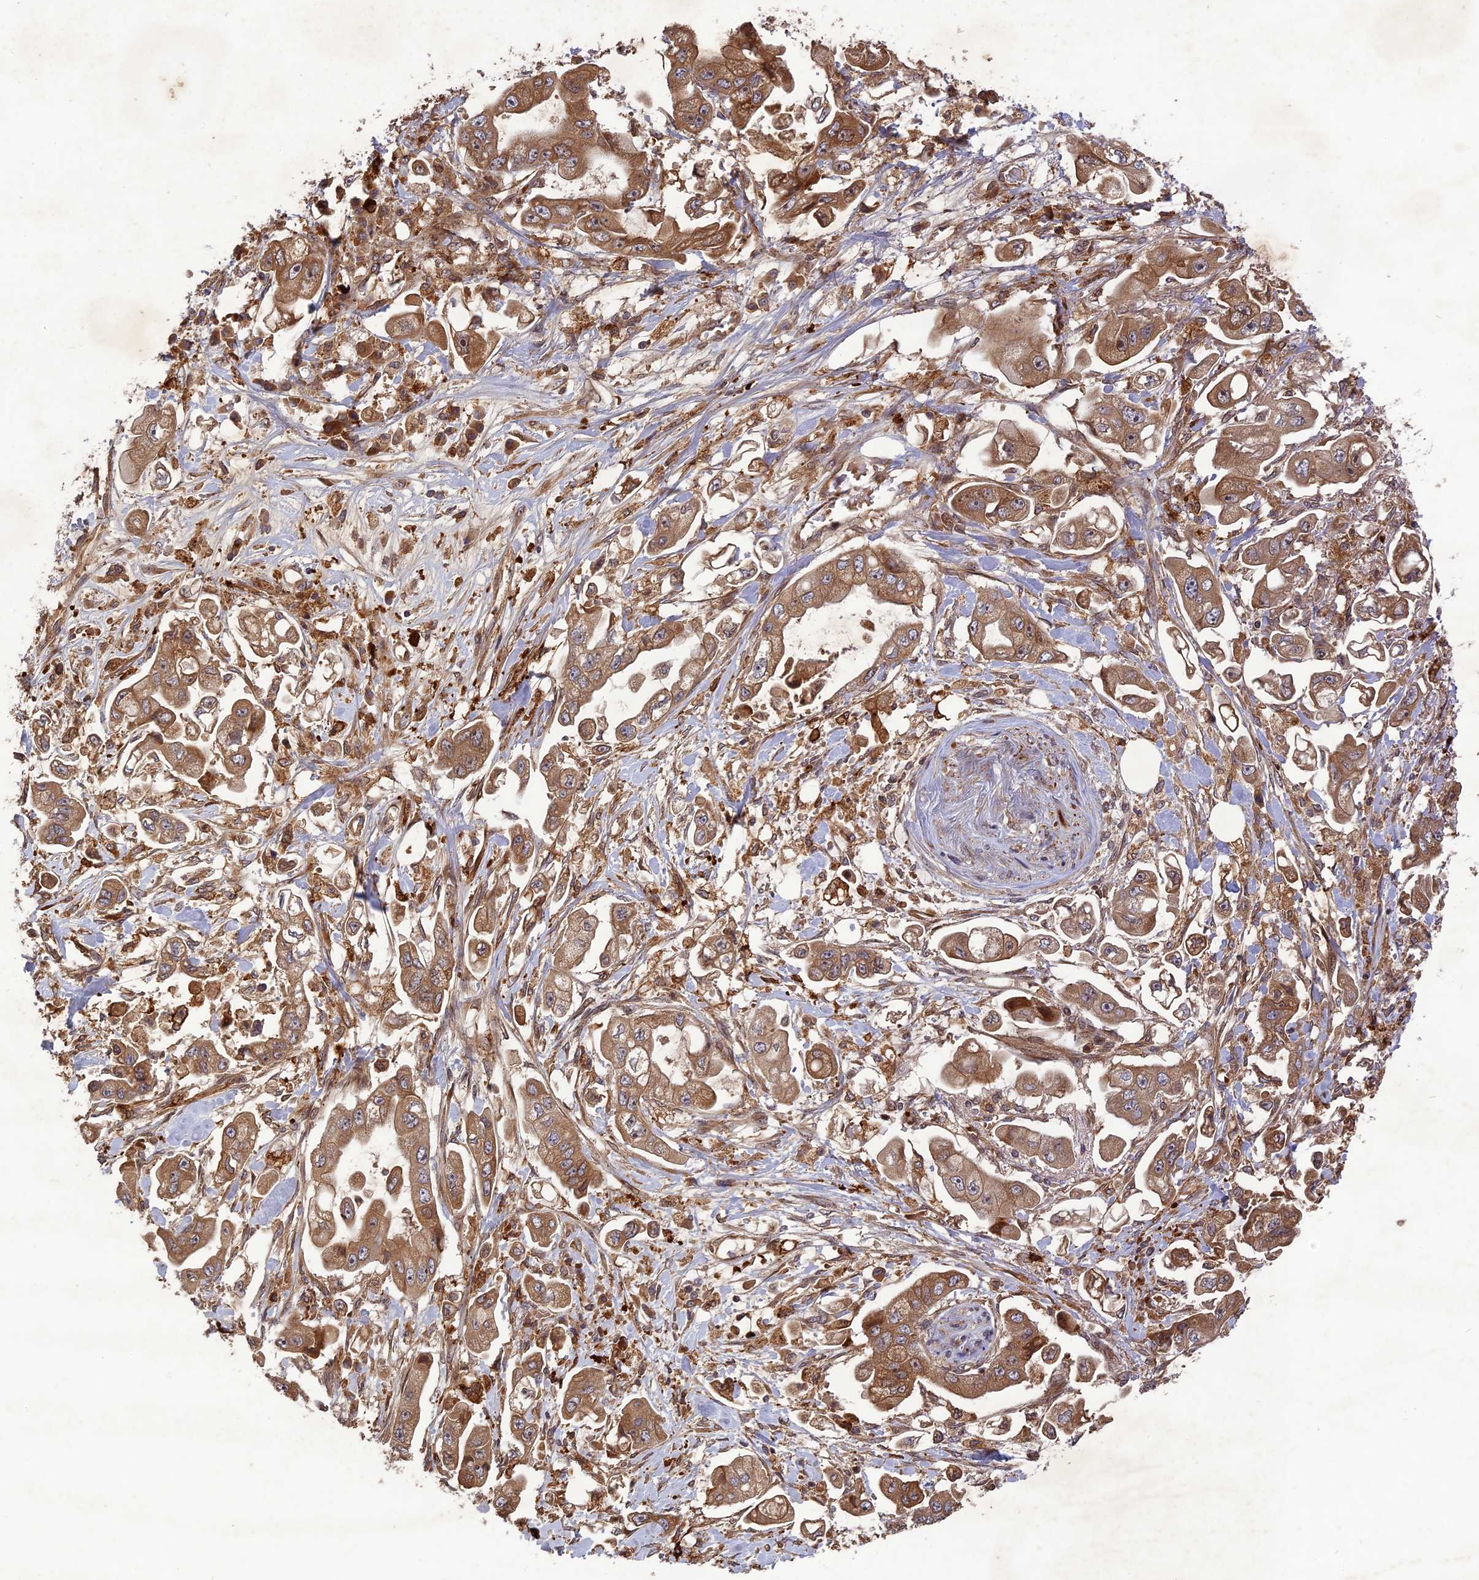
{"staining": {"intensity": "moderate", "quantity": ">75%", "location": "cytoplasmic/membranous"}, "tissue": "stomach cancer", "cell_type": "Tumor cells", "image_type": "cancer", "snomed": [{"axis": "morphology", "description": "Adenocarcinoma, NOS"}, {"axis": "topography", "description": "Stomach"}], "caption": "IHC histopathology image of stomach adenocarcinoma stained for a protein (brown), which reveals medium levels of moderate cytoplasmic/membranous staining in approximately >75% of tumor cells.", "gene": "TMUB2", "patient": {"sex": "male", "age": 62}}